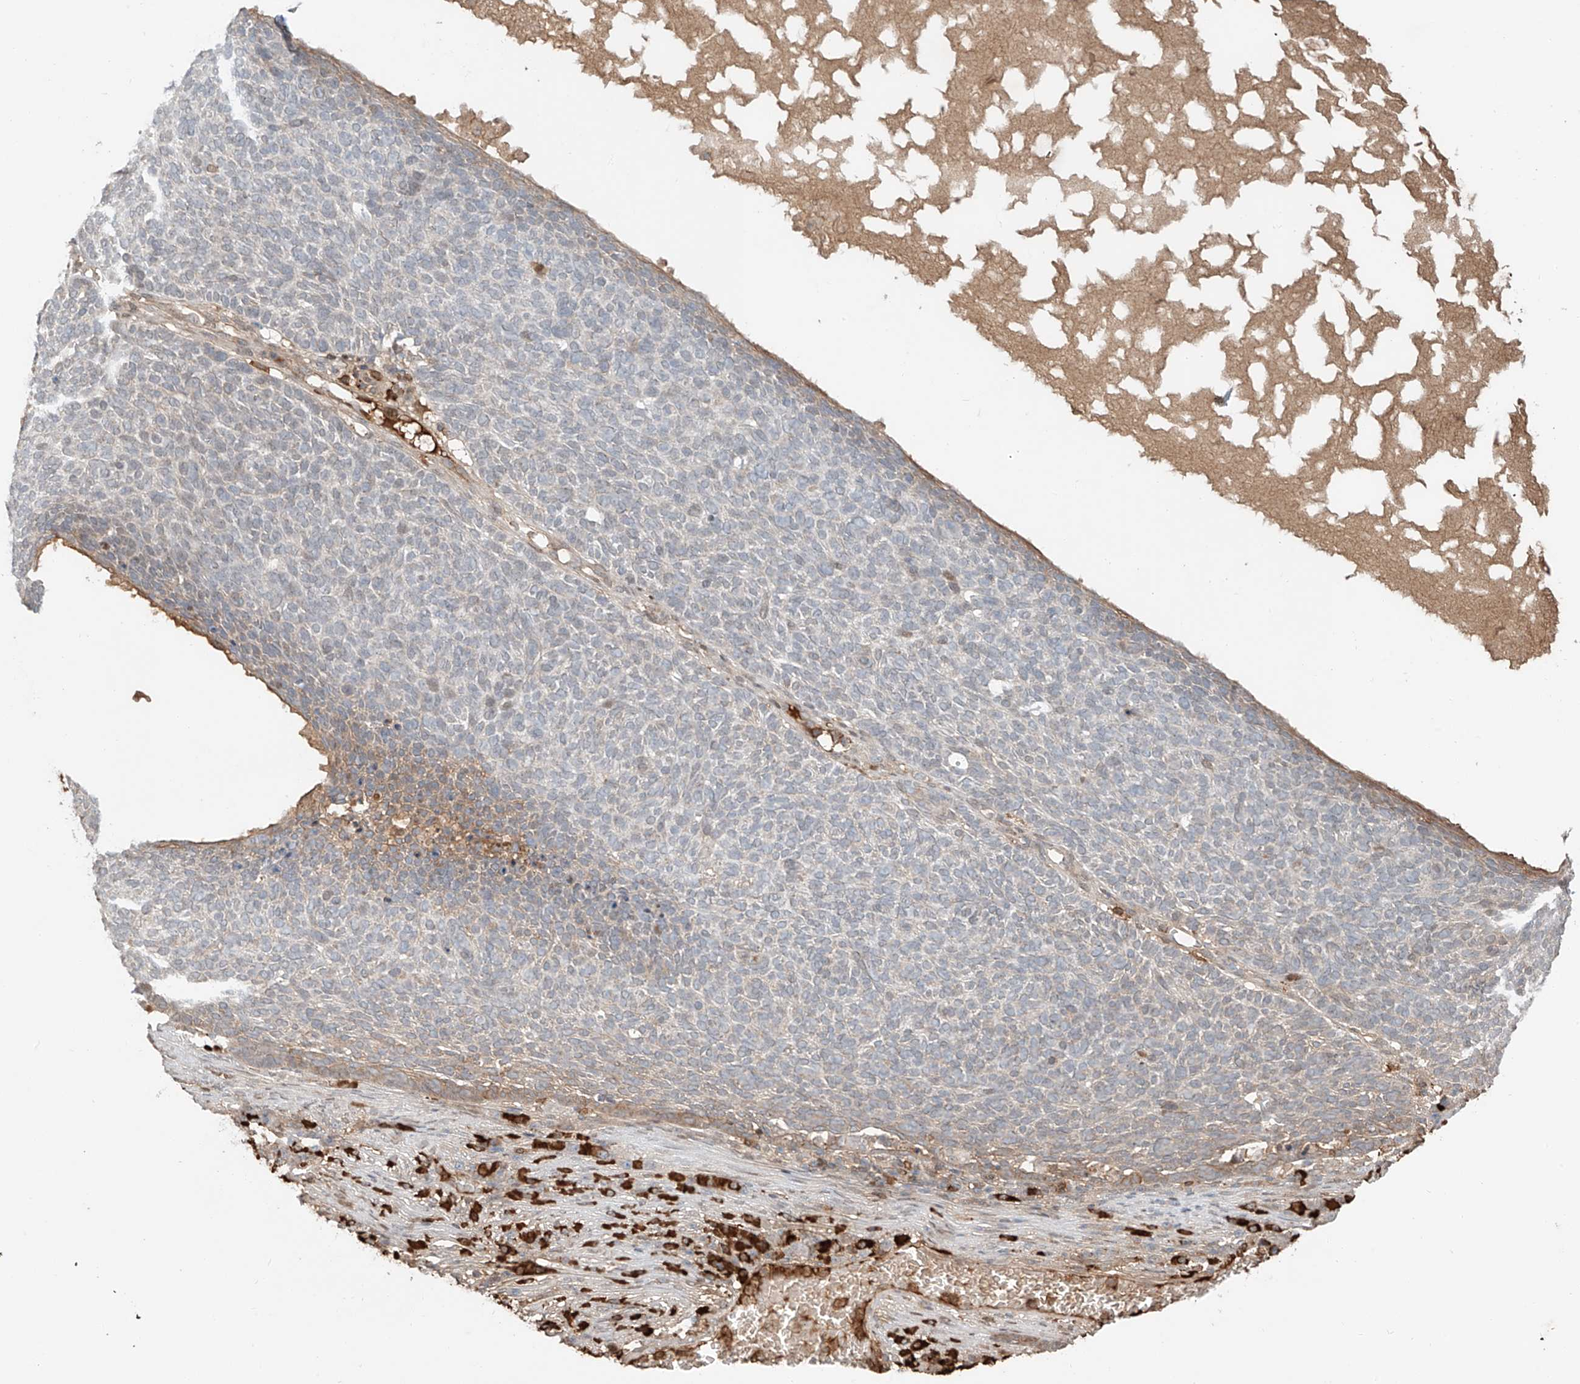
{"staining": {"intensity": "negative", "quantity": "none", "location": "none"}, "tissue": "skin cancer", "cell_type": "Tumor cells", "image_type": "cancer", "snomed": [{"axis": "morphology", "description": "Squamous cell carcinoma, NOS"}, {"axis": "topography", "description": "Skin"}], "caption": "Immunohistochemistry histopathology image of human skin cancer stained for a protein (brown), which reveals no positivity in tumor cells.", "gene": "CEP162", "patient": {"sex": "female", "age": 90}}